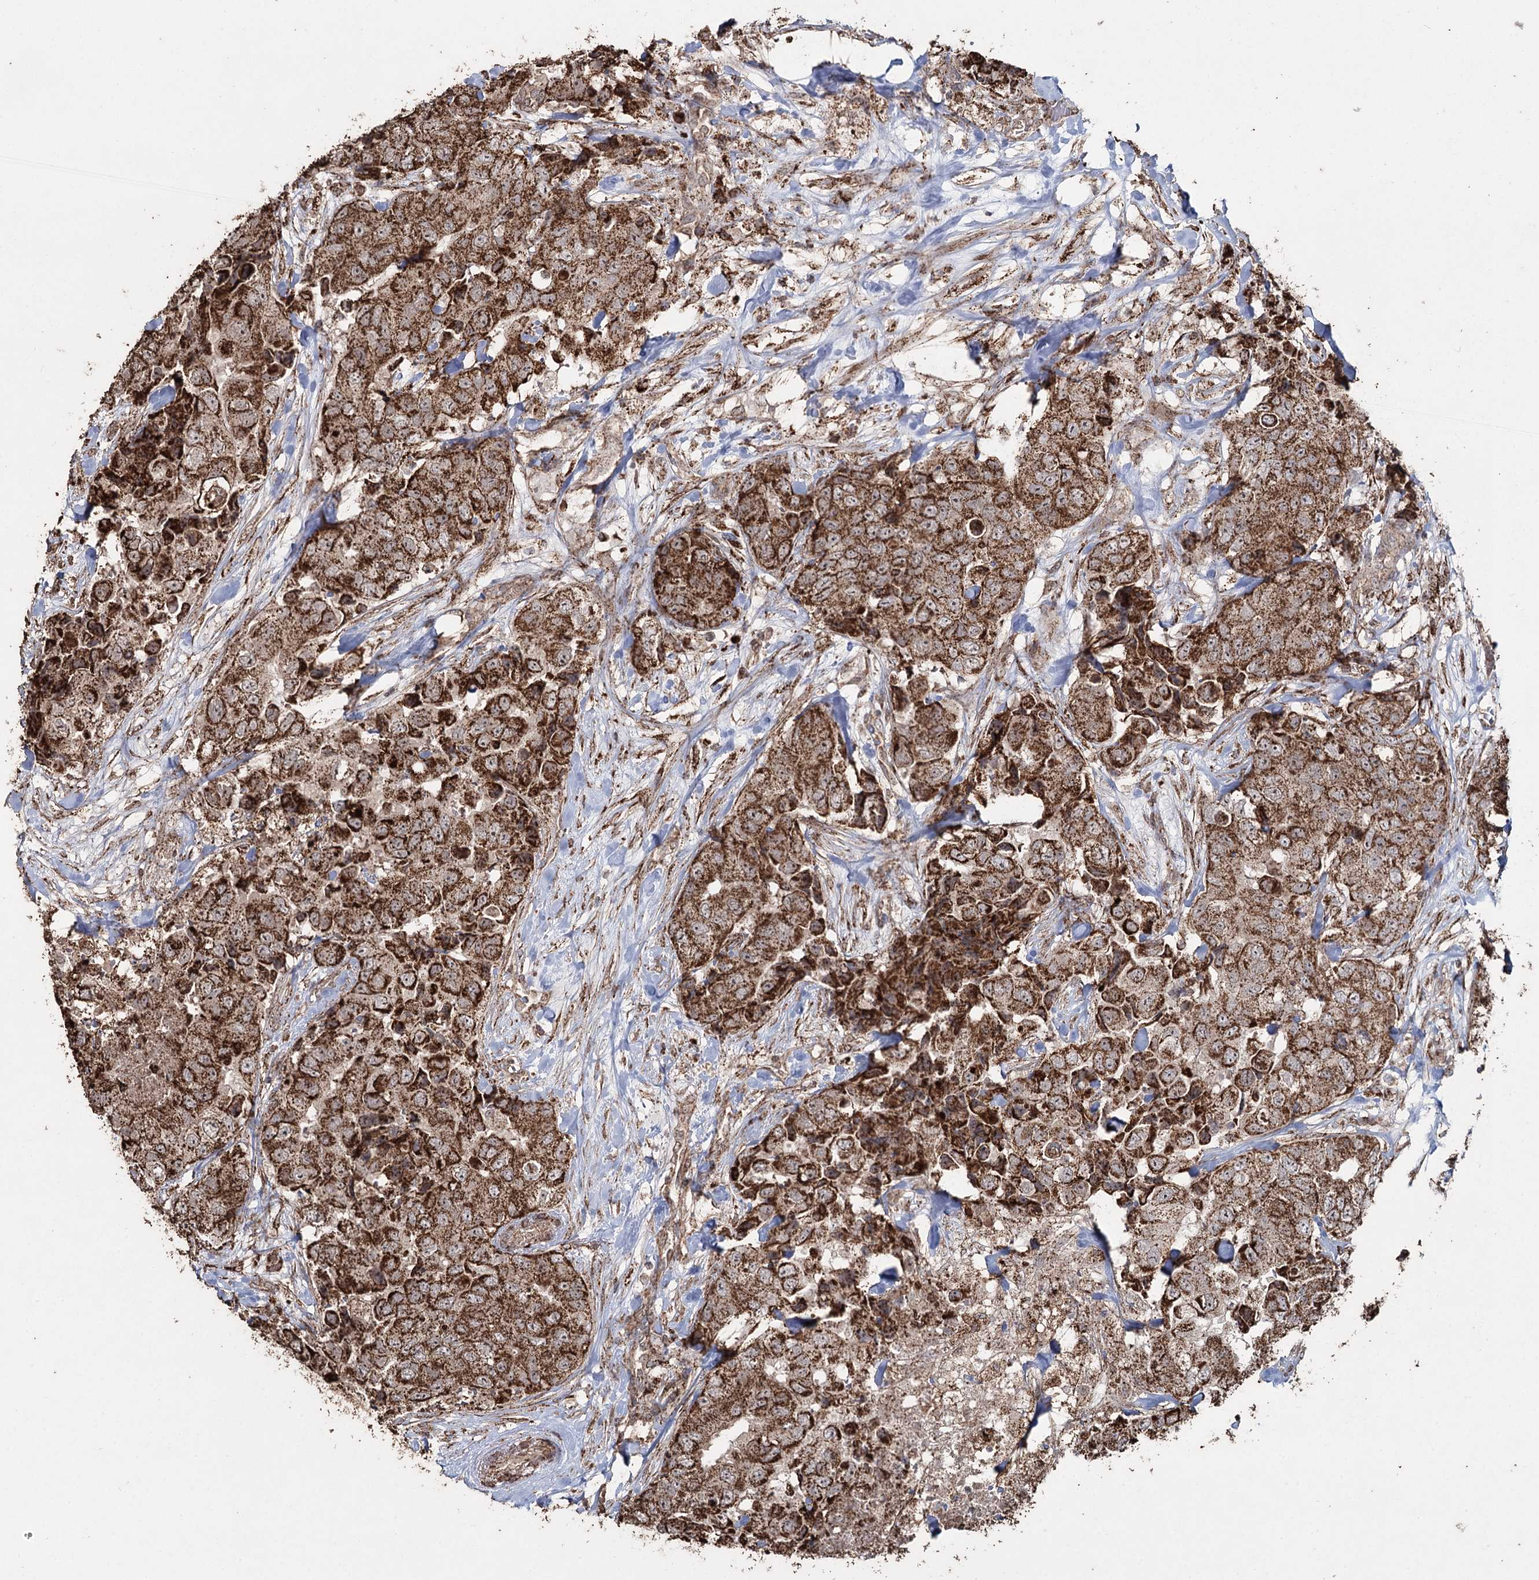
{"staining": {"intensity": "strong", "quantity": ">75%", "location": "cytoplasmic/membranous"}, "tissue": "breast cancer", "cell_type": "Tumor cells", "image_type": "cancer", "snomed": [{"axis": "morphology", "description": "Duct carcinoma"}, {"axis": "topography", "description": "Breast"}], "caption": "A brown stain highlights strong cytoplasmic/membranous staining of a protein in human breast cancer (intraductal carcinoma) tumor cells.", "gene": "SLF2", "patient": {"sex": "female", "age": 62}}